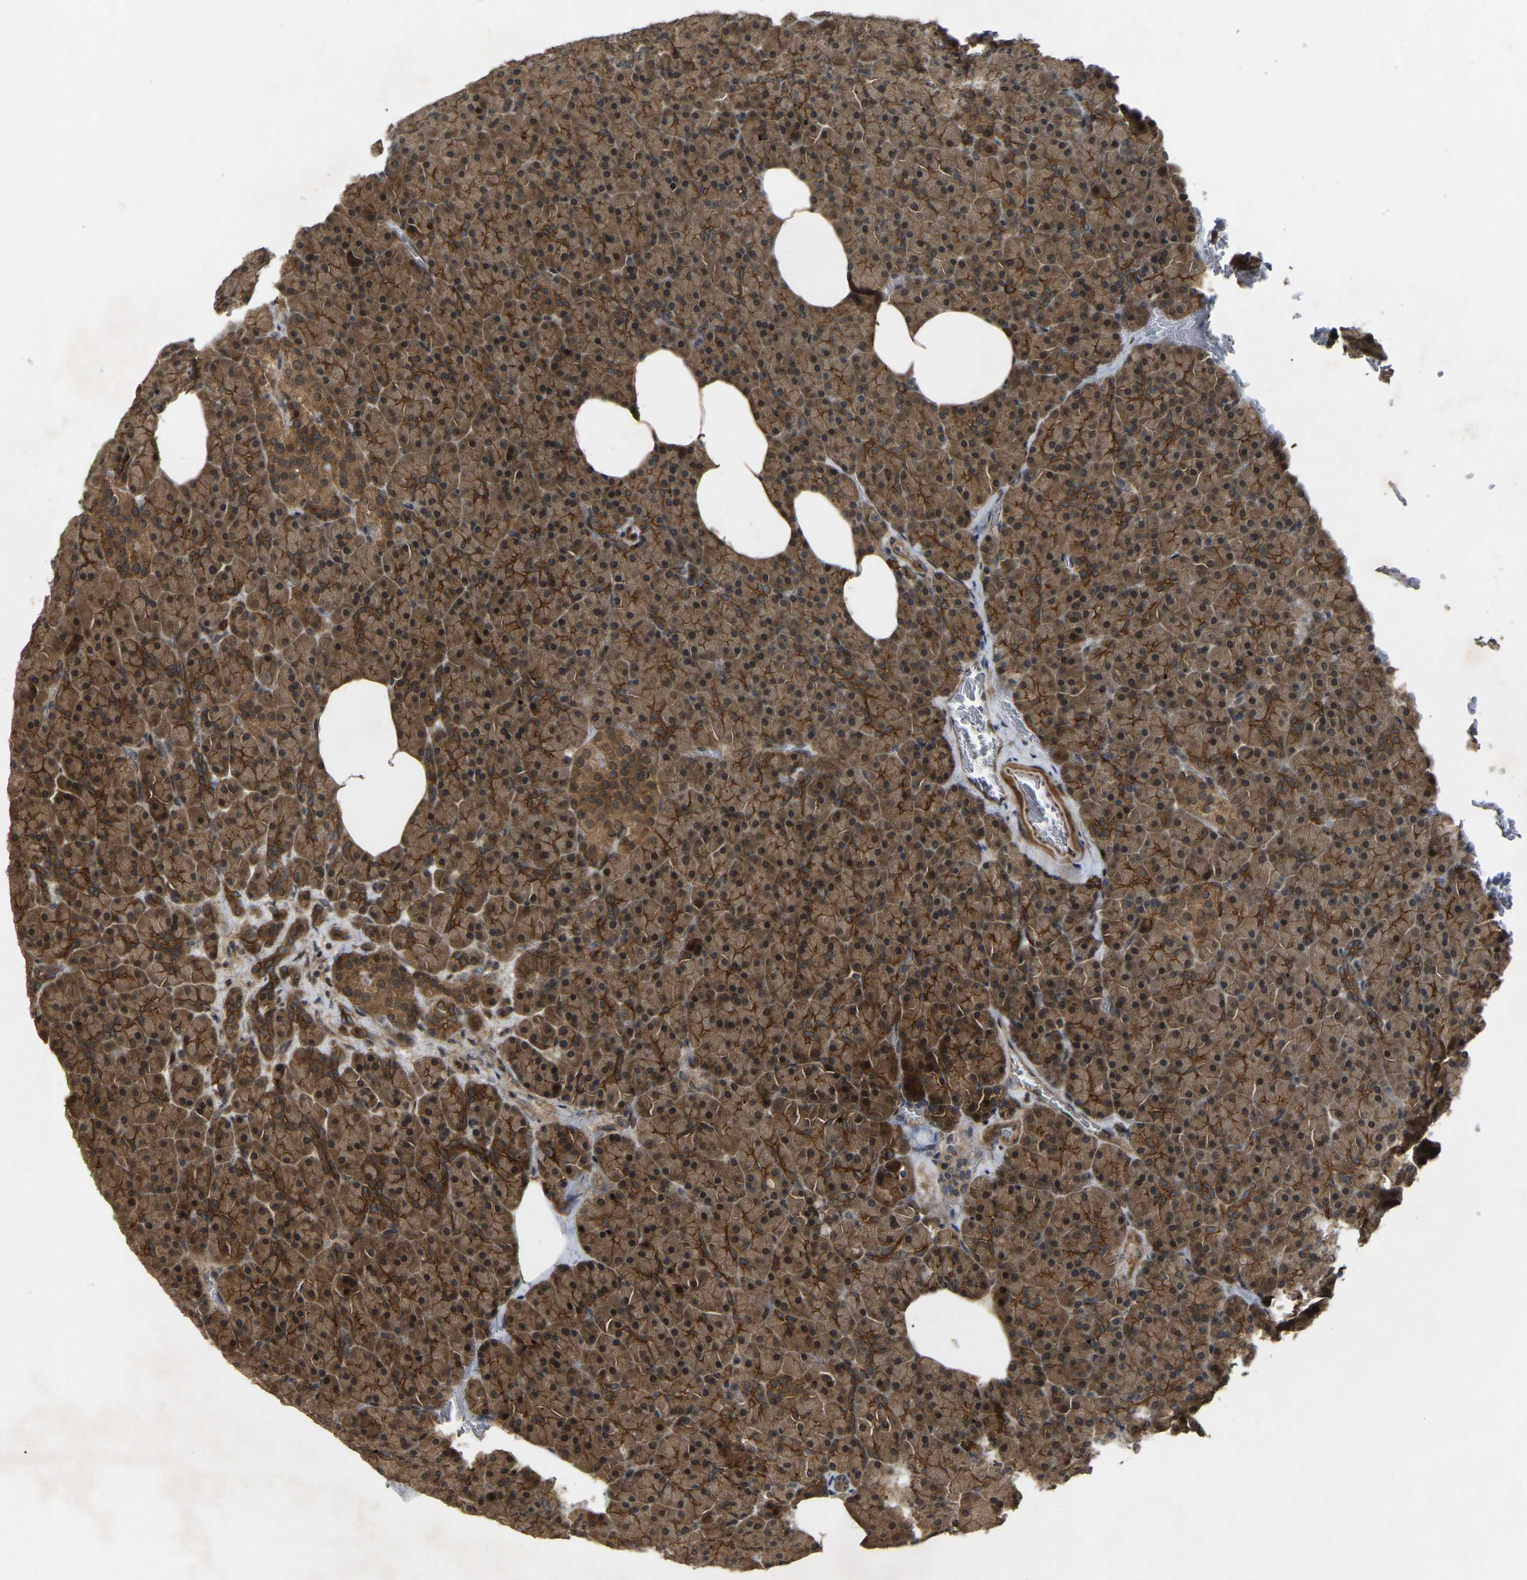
{"staining": {"intensity": "moderate", "quantity": ">75%", "location": "cytoplasmic/membranous,nuclear"}, "tissue": "pancreas", "cell_type": "Exocrine glandular cells", "image_type": "normal", "snomed": [{"axis": "morphology", "description": "Normal tissue, NOS"}, {"axis": "topography", "description": "Pancreas"}], "caption": "Approximately >75% of exocrine glandular cells in benign pancreas display moderate cytoplasmic/membranous,nuclear protein expression as visualized by brown immunohistochemical staining.", "gene": "KIAA1549", "patient": {"sex": "female", "age": 35}}